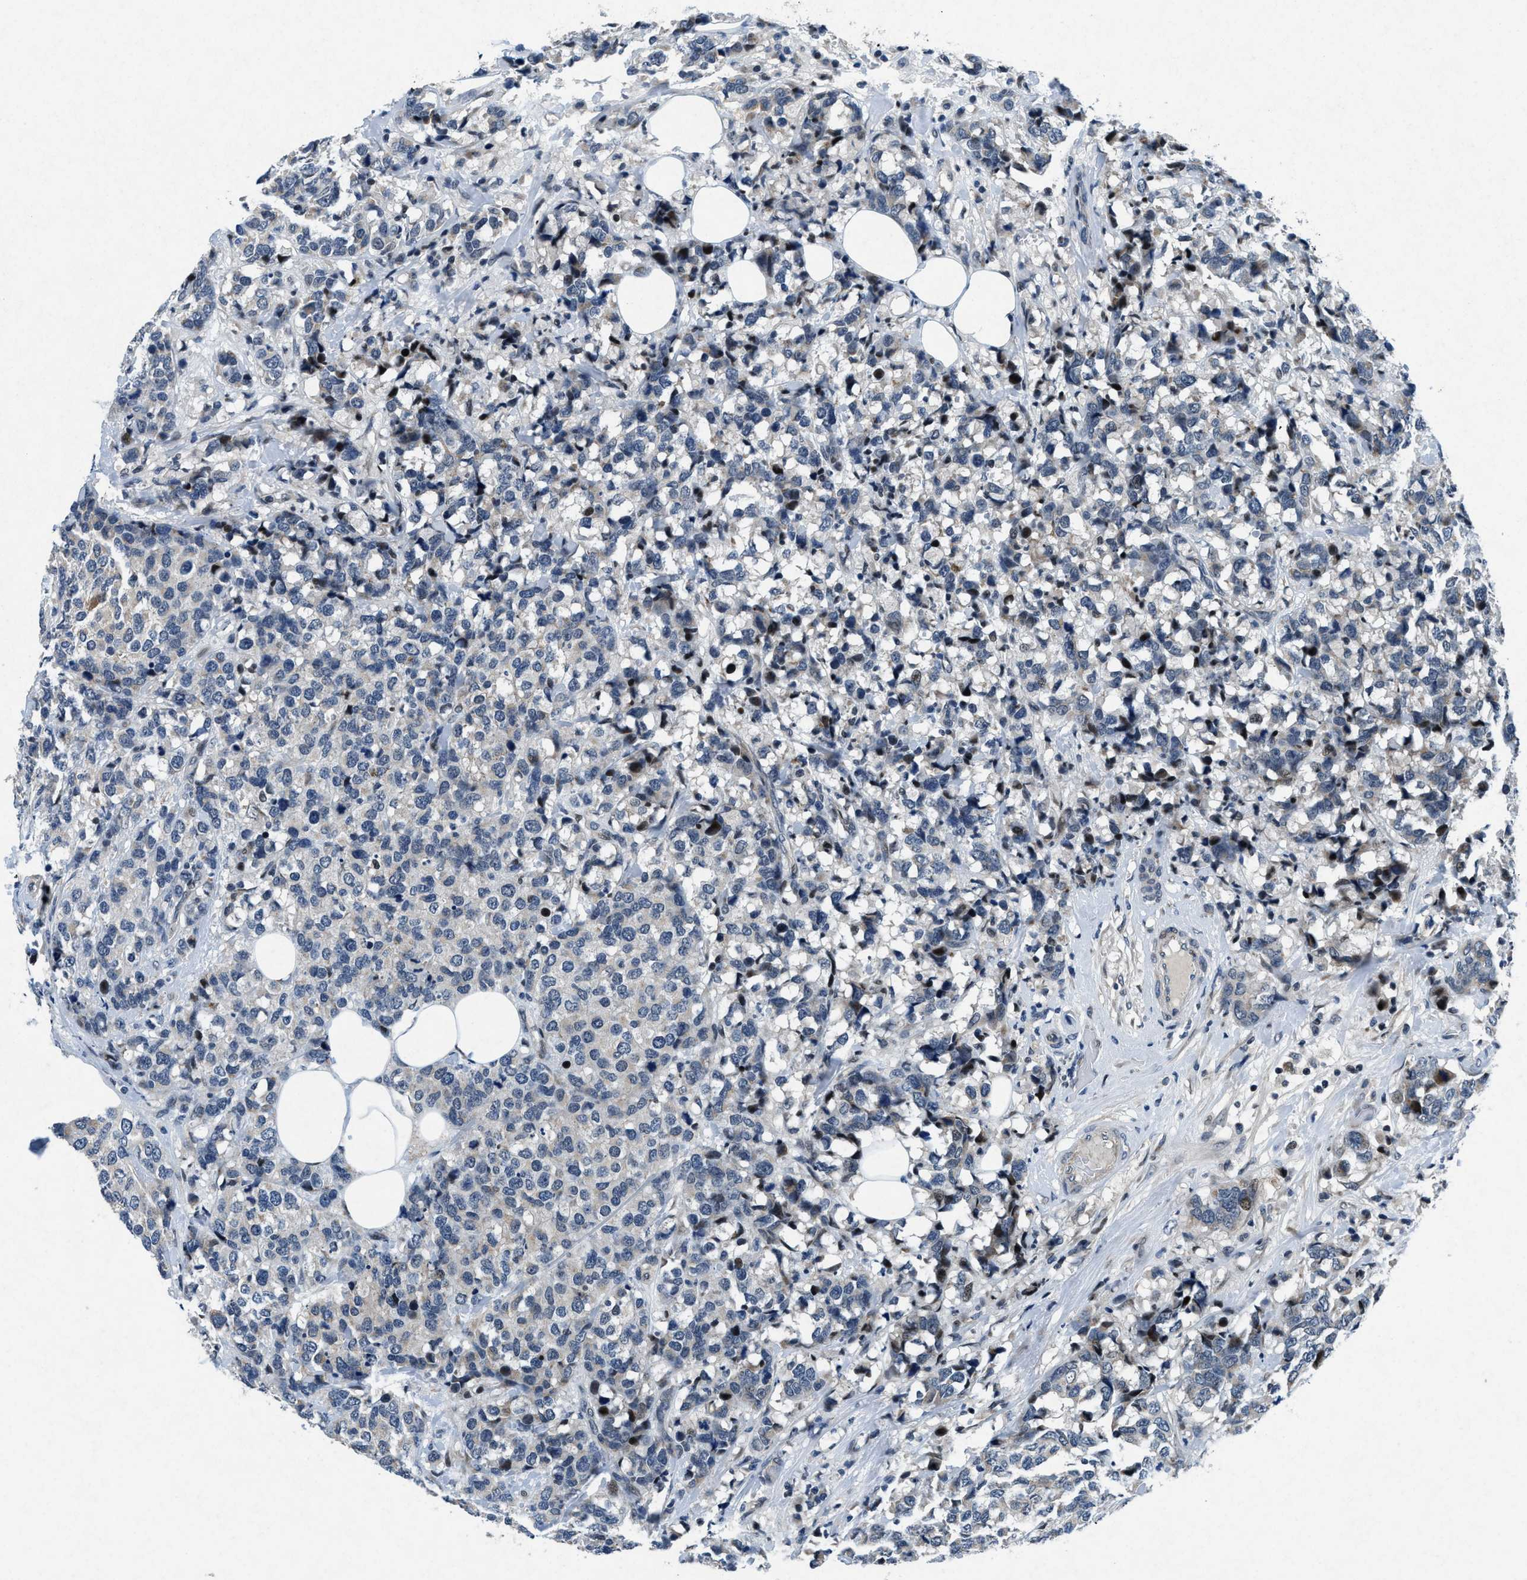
{"staining": {"intensity": "negative", "quantity": "none", "location": "none"}, "tissue": "breast cancer", "cell_type": "Tumor cells", "image_type": "cancer", "snomed": [{"axis": "morphology", "description": "Lobular carcinoma"}, {"axis": "topography", "description": "Breast"}], "caption": "High magnification brightfield microscopy of lobular carcinoma (breast) stained with DAB (3,3'-diaminobenzidine) (brown) and counterstained with hematoxylin (blue): tumor cells show no significant expression.", "gene": "PHLDA1", "patient": {"sex": "female", "age": 59}}